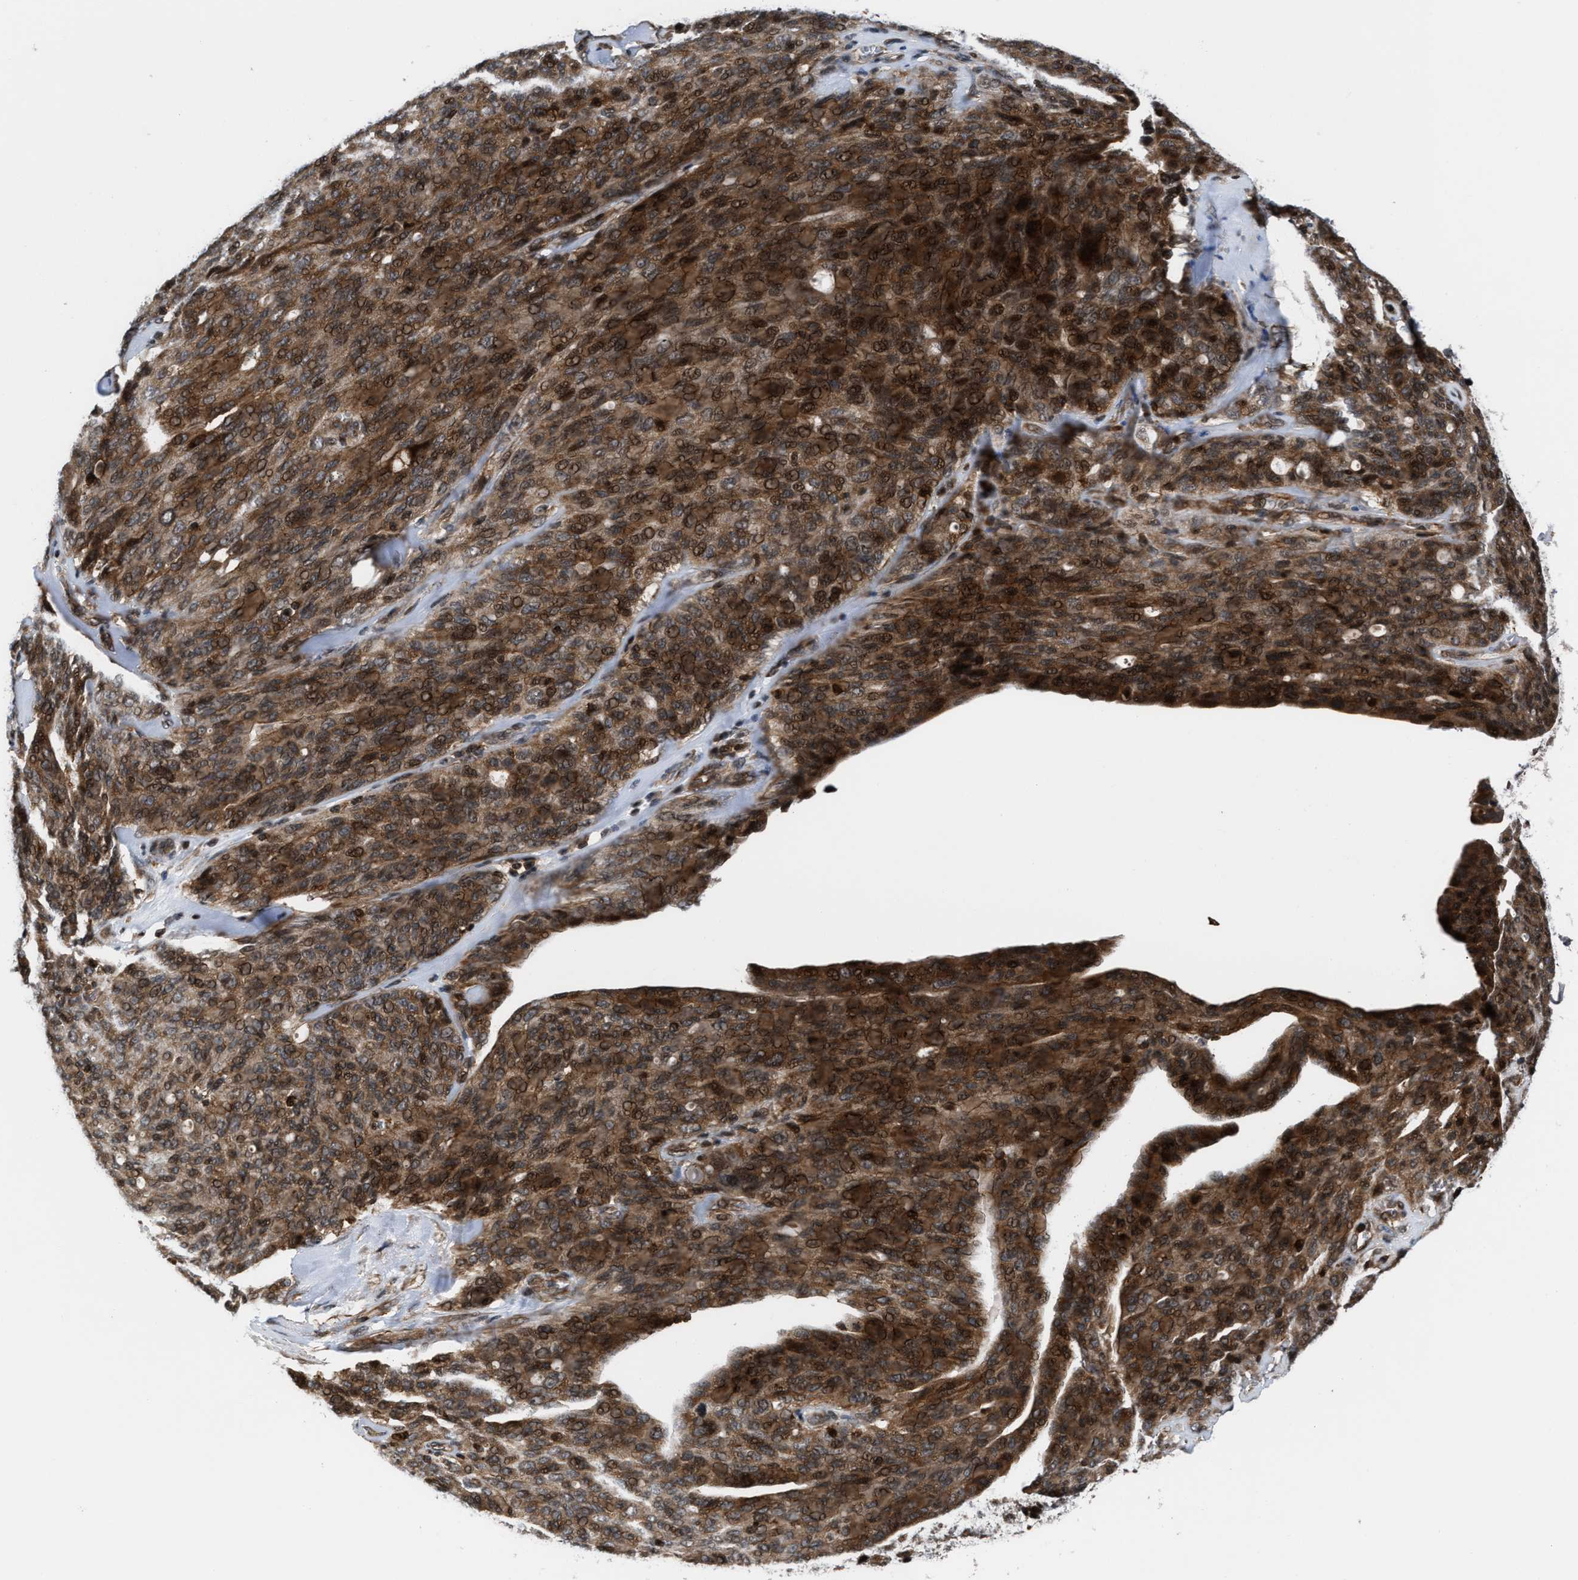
{"staining": {"intensity": "moderate", "quantity": ">75%", "location": "cytoplasmic/membranous,nuclear"}, "tissue": "ovarian cancer", "cell_type": "Tumor cells", "image_type": "cancer", "snomed": [{"axis": "morphology", "description": "Carcinoma, endometroid"}, {"axis": "topography", "description": "Ovary"}], "caption": "Immunohistochemistry photomicrograph of ovarian cancer (endometroid carcinoma) stained for a protein (brown), which demonstrates medium levels of moderate cytoplasmic/membranous and nuclear staining in approximately >75% of tumor cells.", "gene": "STAU2", "patient": {"sex": "female", "age": 60}}